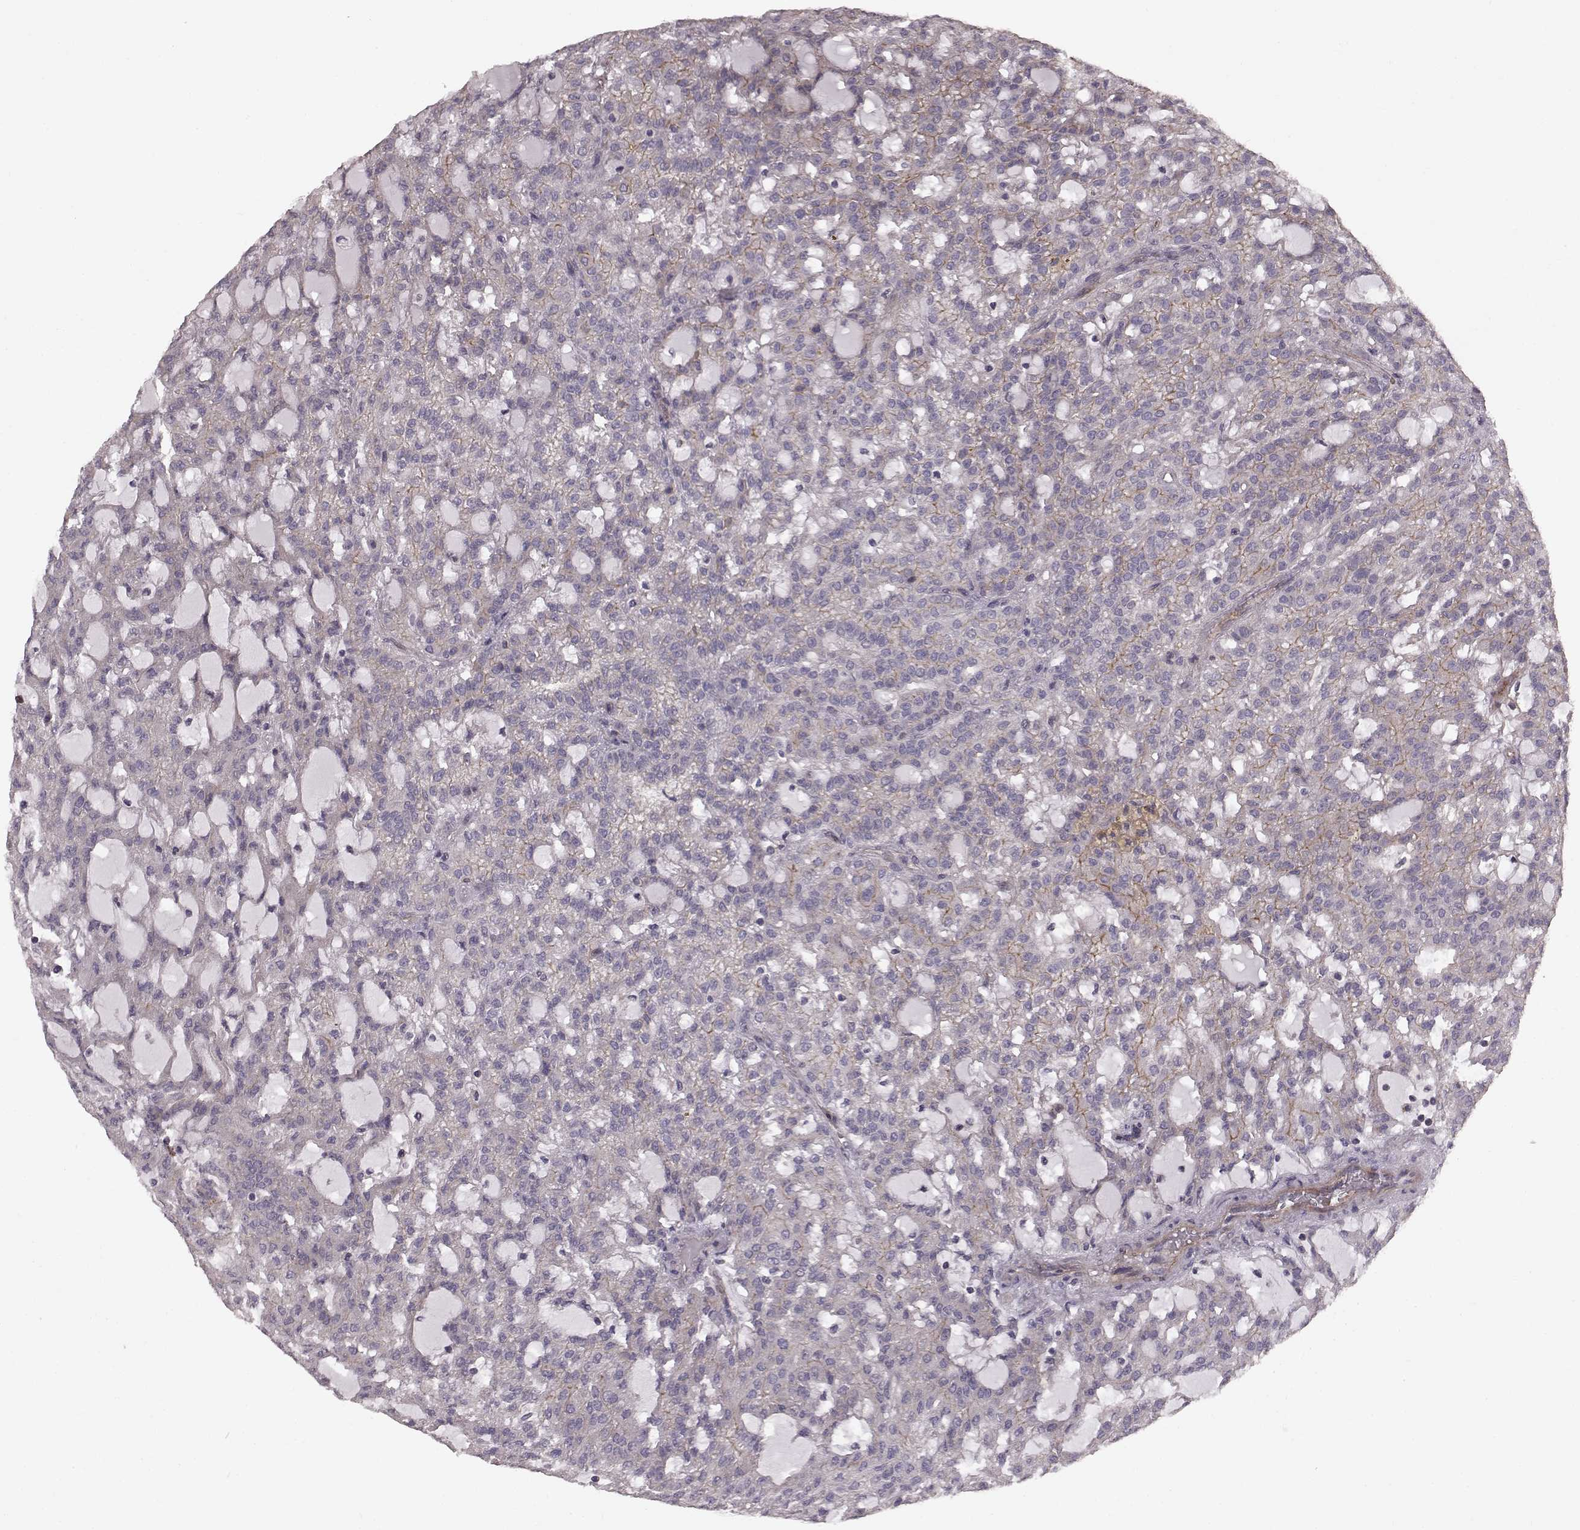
{"staining": {"intensity": "weak", "quantity": "<25%", "location": "cytoplasmic/membranous"}, "tissue": "renal cancer", "cell_type": "Tumor cells", "image_type": "cancer", "snomed": [{"axis": "morphology", "description": "Adenocarcinoma, NOS"}, {"axis": "topography", "description": "Kidney"}], "caption": "A high-resolution image shows immunohistochemistry staining of renal cancer, which exhibits no significant staining in tumor cells.", "gene": "SLC22A18", "patient": {"sex": "male", "age": 63}}